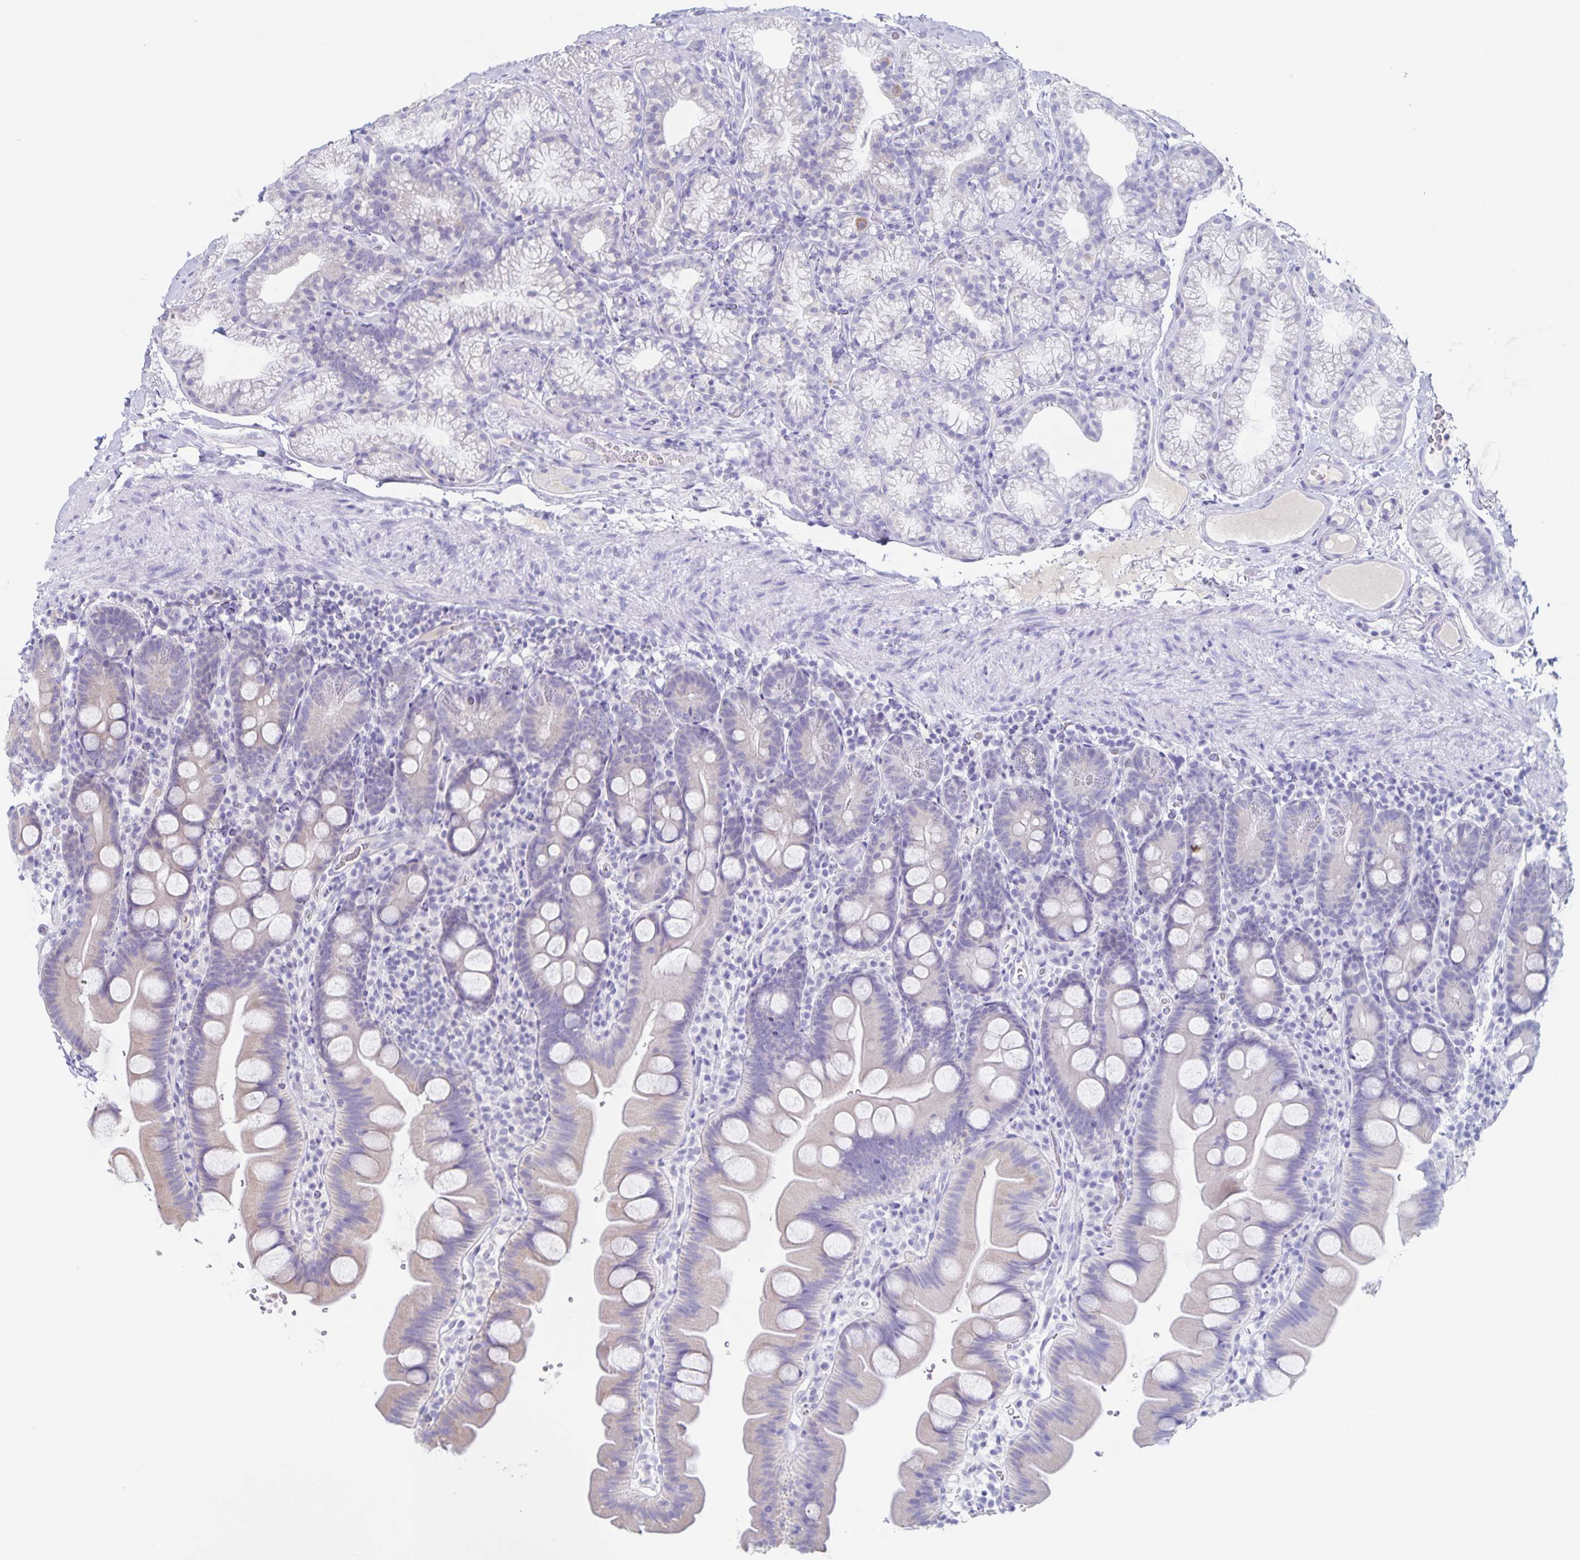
{"staining": {"intensity": "negative", "quantity": "none", "location": "none"}, "tissue": "small intestine", "cell_type": "Glandular cells", "image_type": "normal", "snomed": [{"axis": "morphology", "description": "Normal tissue, NOS"}, {"axis": "topography", "description": "Small intestine"}], "caption": "The immunohistochemistry photomicrograph has no significant expression in glandular cells of small intestine.", "gene": "RPL36A", "patient": {"sex": "female", "age": 68}}